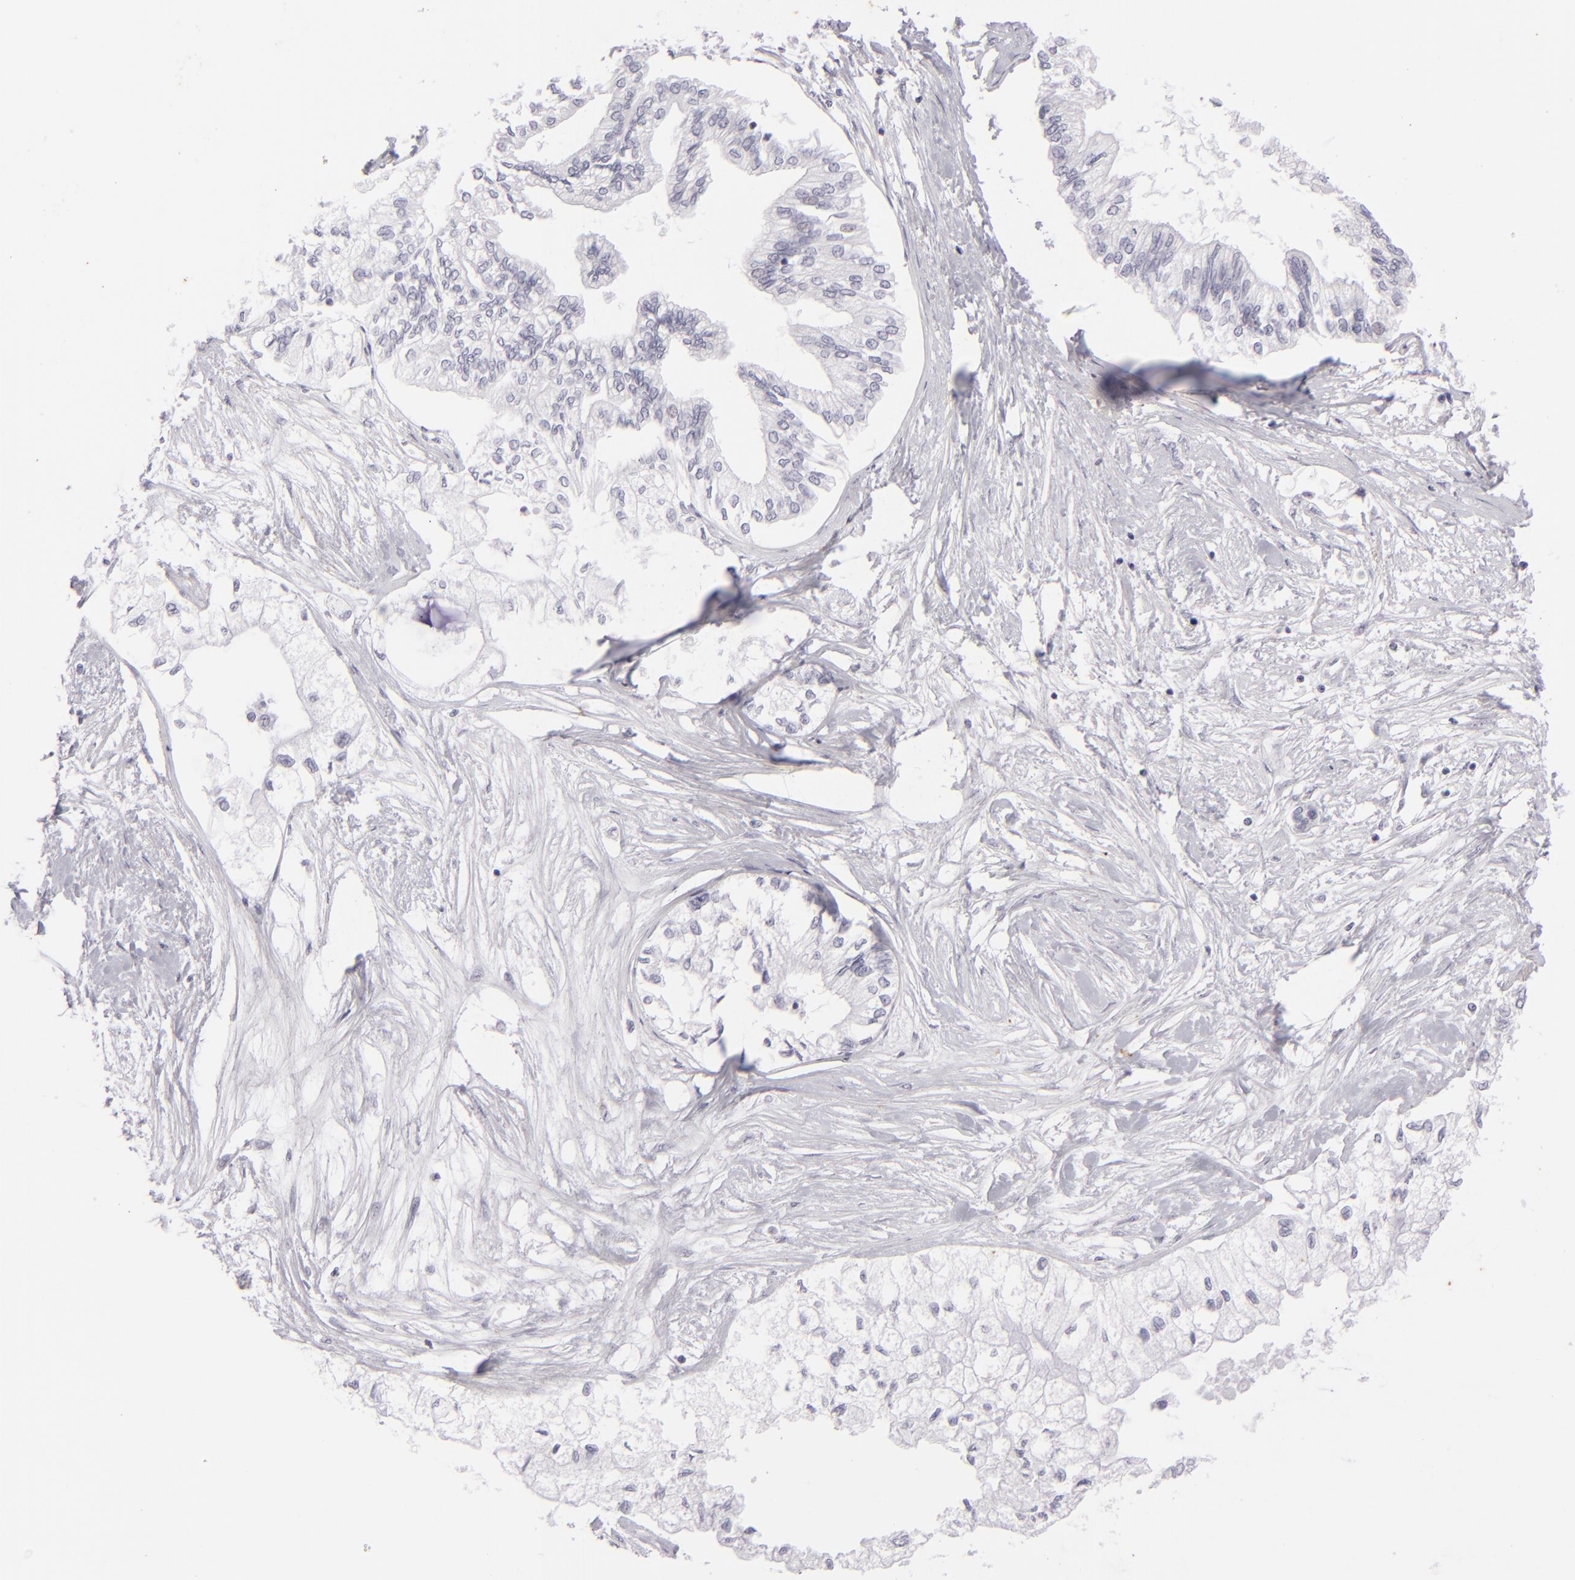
{"staining": {"intensity": "negative", "quantity": "none", "location": "none"}, "tissue": "pancreatic cancer", "cell_type": "Tumor cells", "image_type": "cancer", "snomed": [{"axis": "morphology", "description": "Adenocarcinoma, NOS"}, {"axis": "topography", "description": "Pancreas"}], "caption": "Histopathology image shows no protein positivity in tumor cells of pancreatic adenocarcinoma tissue.", "gene": "KRT1", "patient": {"sex": "male", "age": 79}}